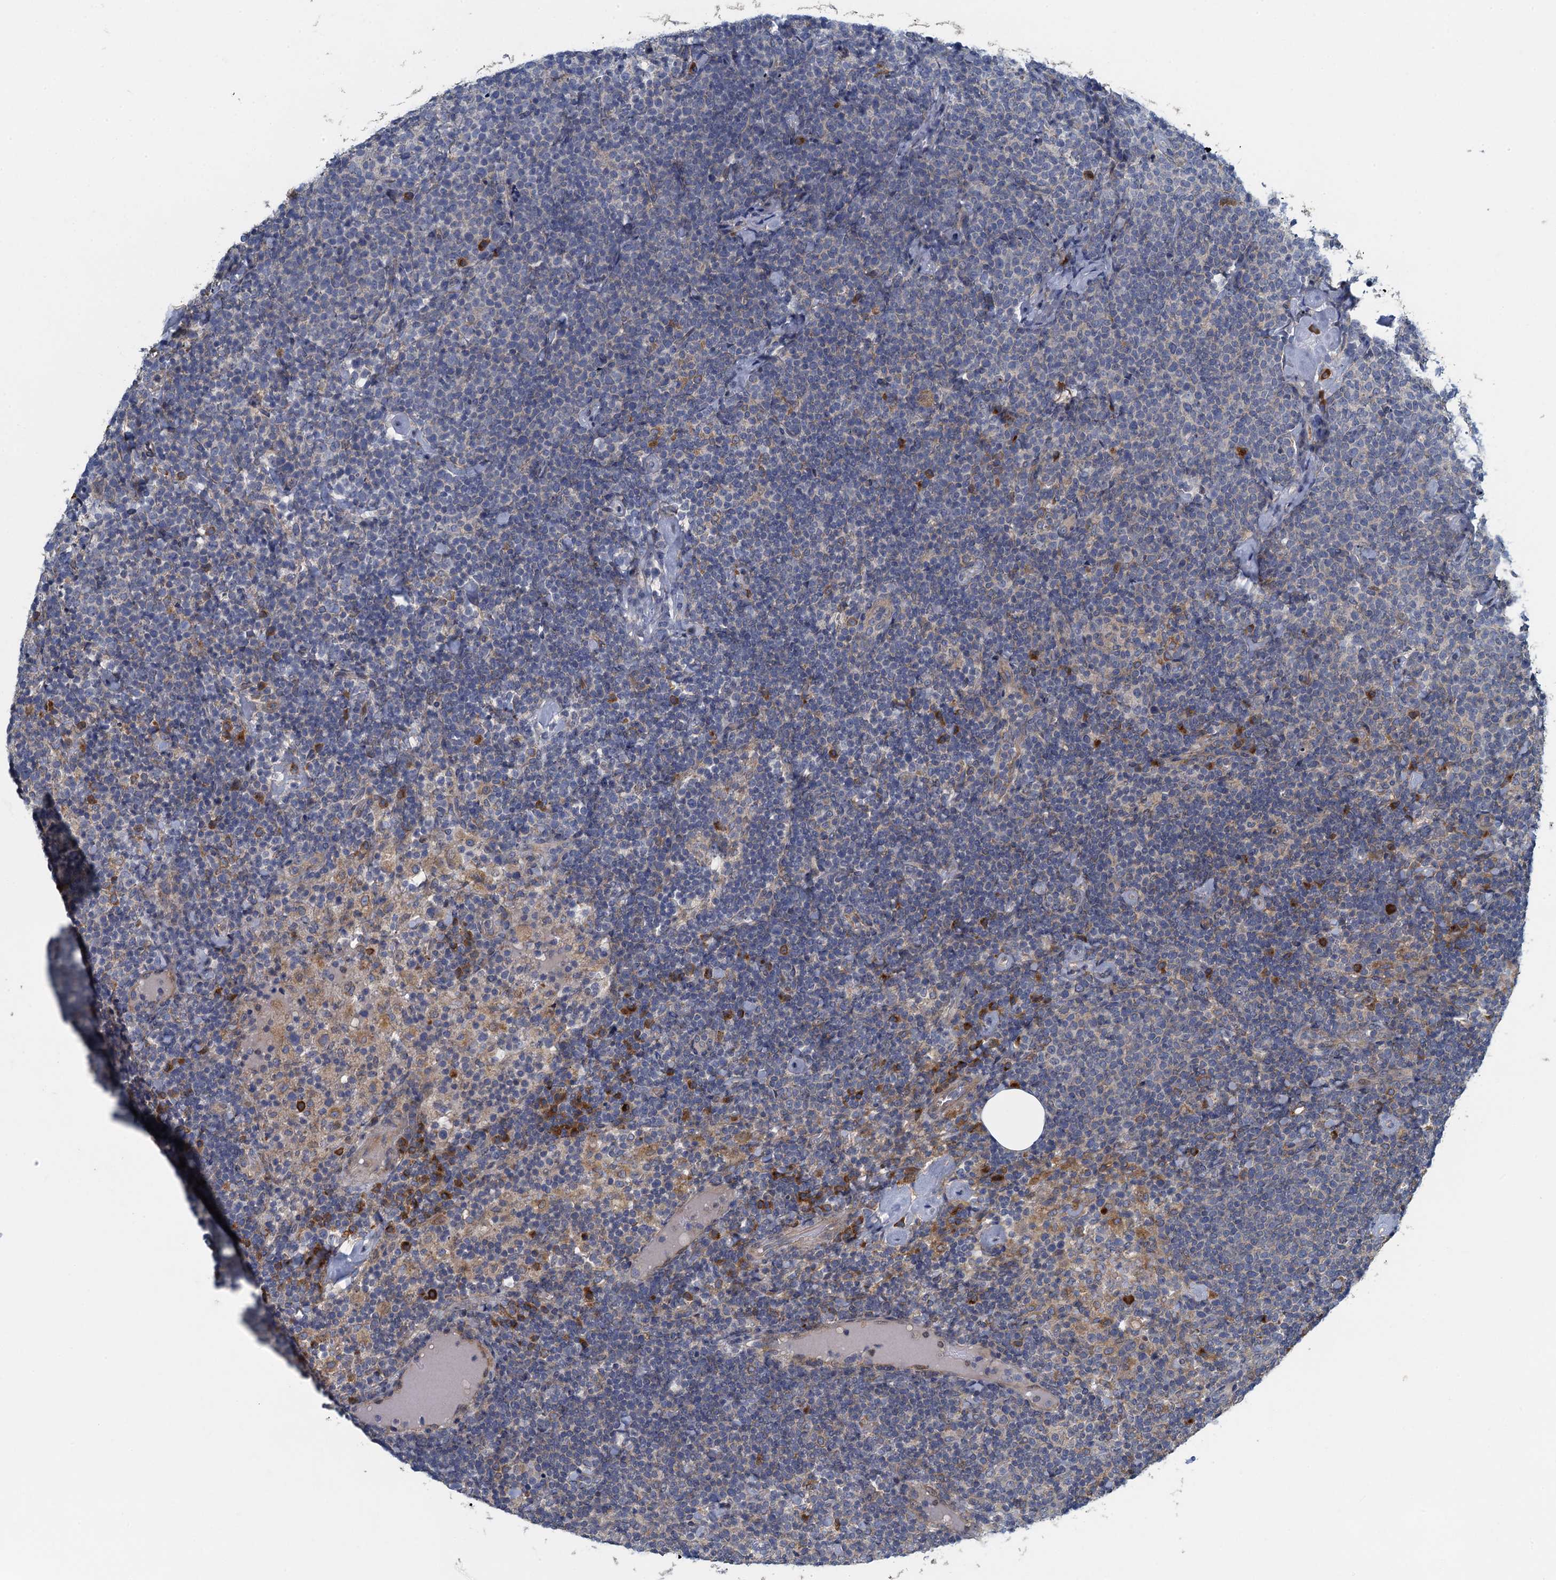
{"staining": {"intensity": "negative", "quantity": "none", "location": "none"}, "tissue": "lymphoma", "cell_type": "Tumor cells", "image_type": "cancer", "snomed": [{"axis": "morphology", "description": "Malignant lymphoma, non-Hodgkin's type, High grade"}, {"axis": "topography", "description": "Lymph node"}], "caption": "High magnification brightfield microscopy of lymphoma stained with DAB (brown) and counterstained with hematoxylin (blue): tumor cells show no significant expression.", "gene": "ALG2", "patient": {"sex": "male", "age": 61}}